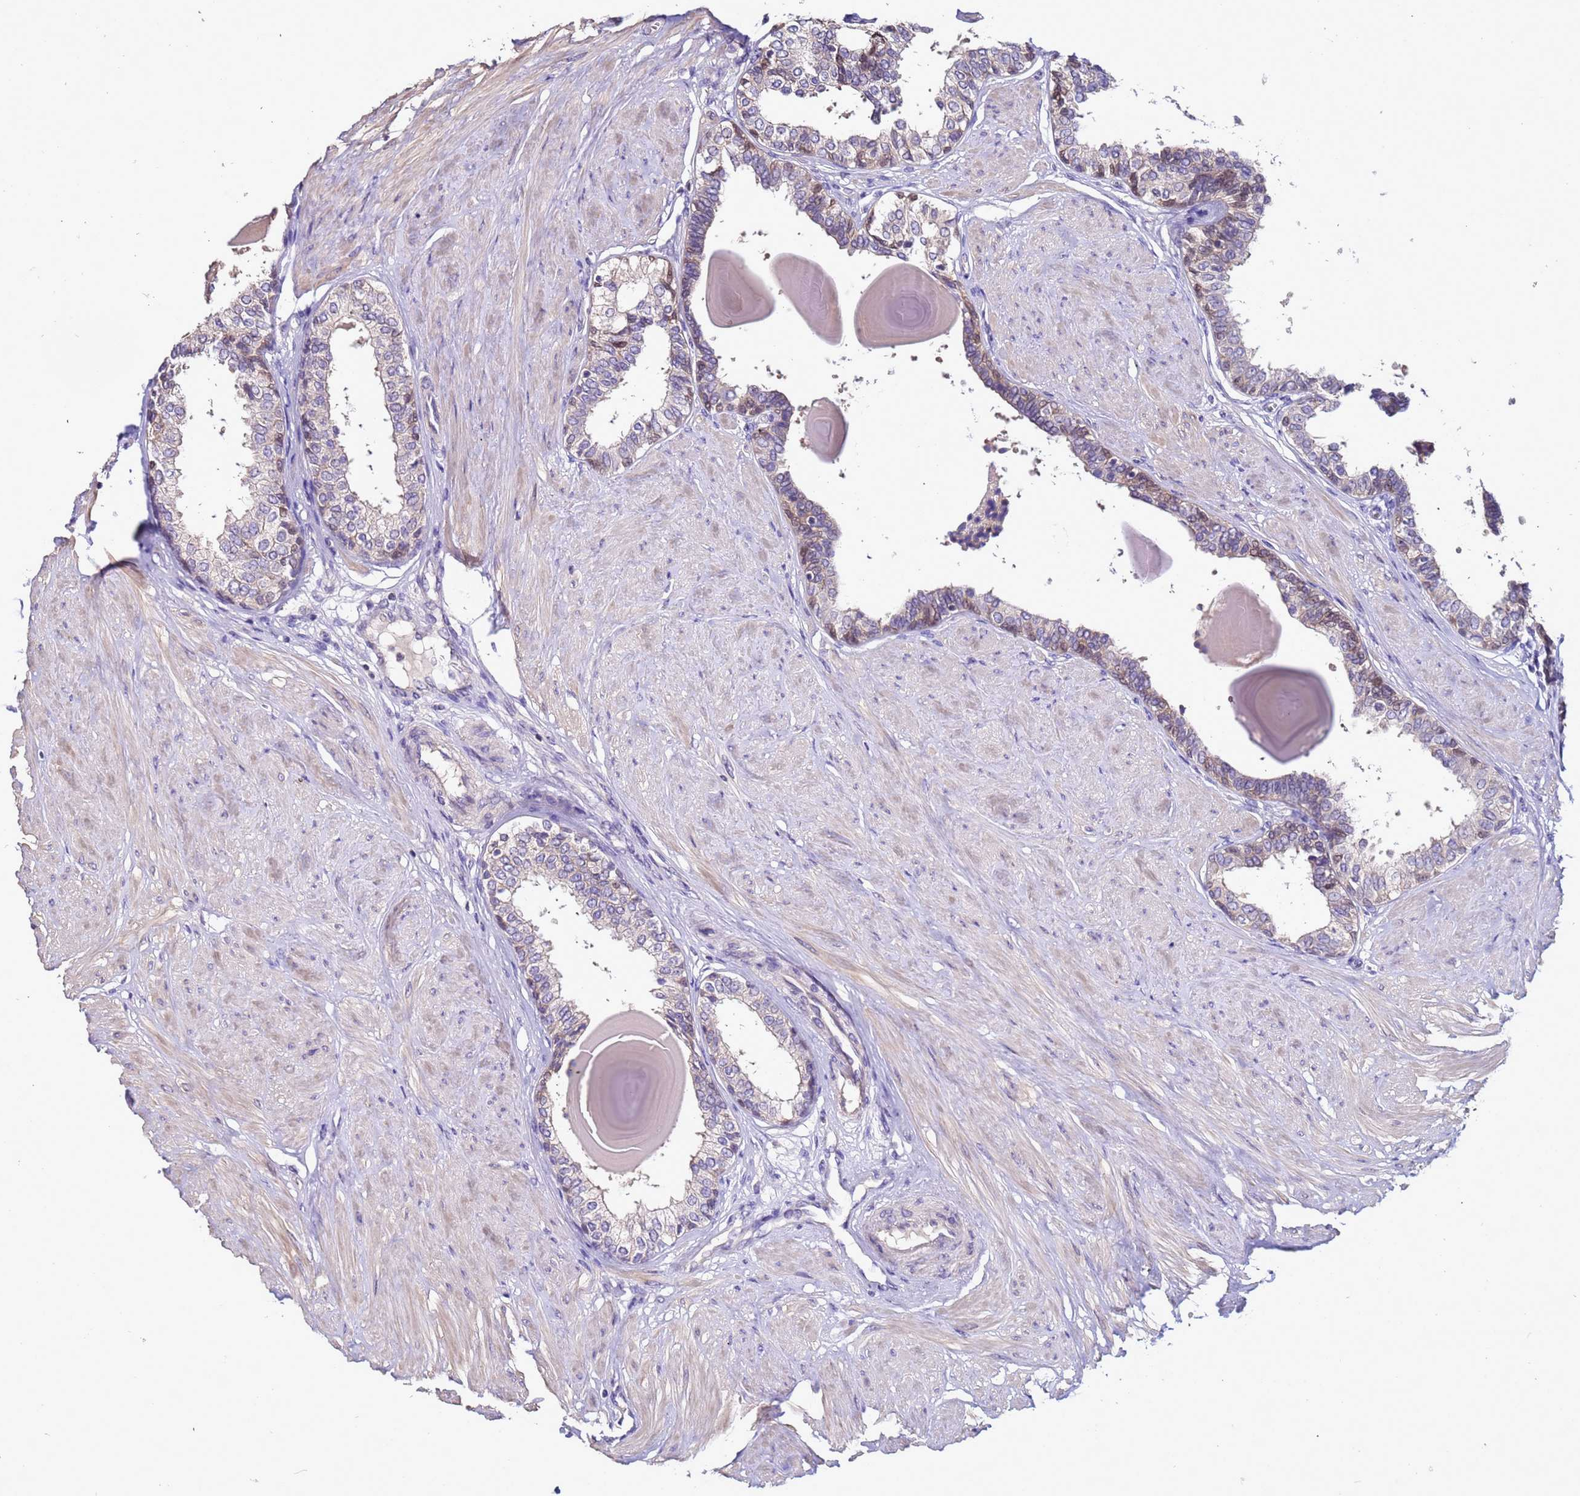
{"staining": {"intensity": "weak", "quantity": "<25%", "location": "cytoplasmic/membranous"}, "tissue": "prostate", "cell_type": "Glandular cells", "image_type": "normal", "snomed": [{"axis": "morphology", "description": "Normal tissue, NOS"}, {"axis": "topography", "description": "Prostate"}], "caption": "The immunohistochemistry (IHC) histopathology image has no significant positivity in glandular cells of prostate.", "gene": "ELMOD2", "patient": {"sex": "male", "age": 48}}